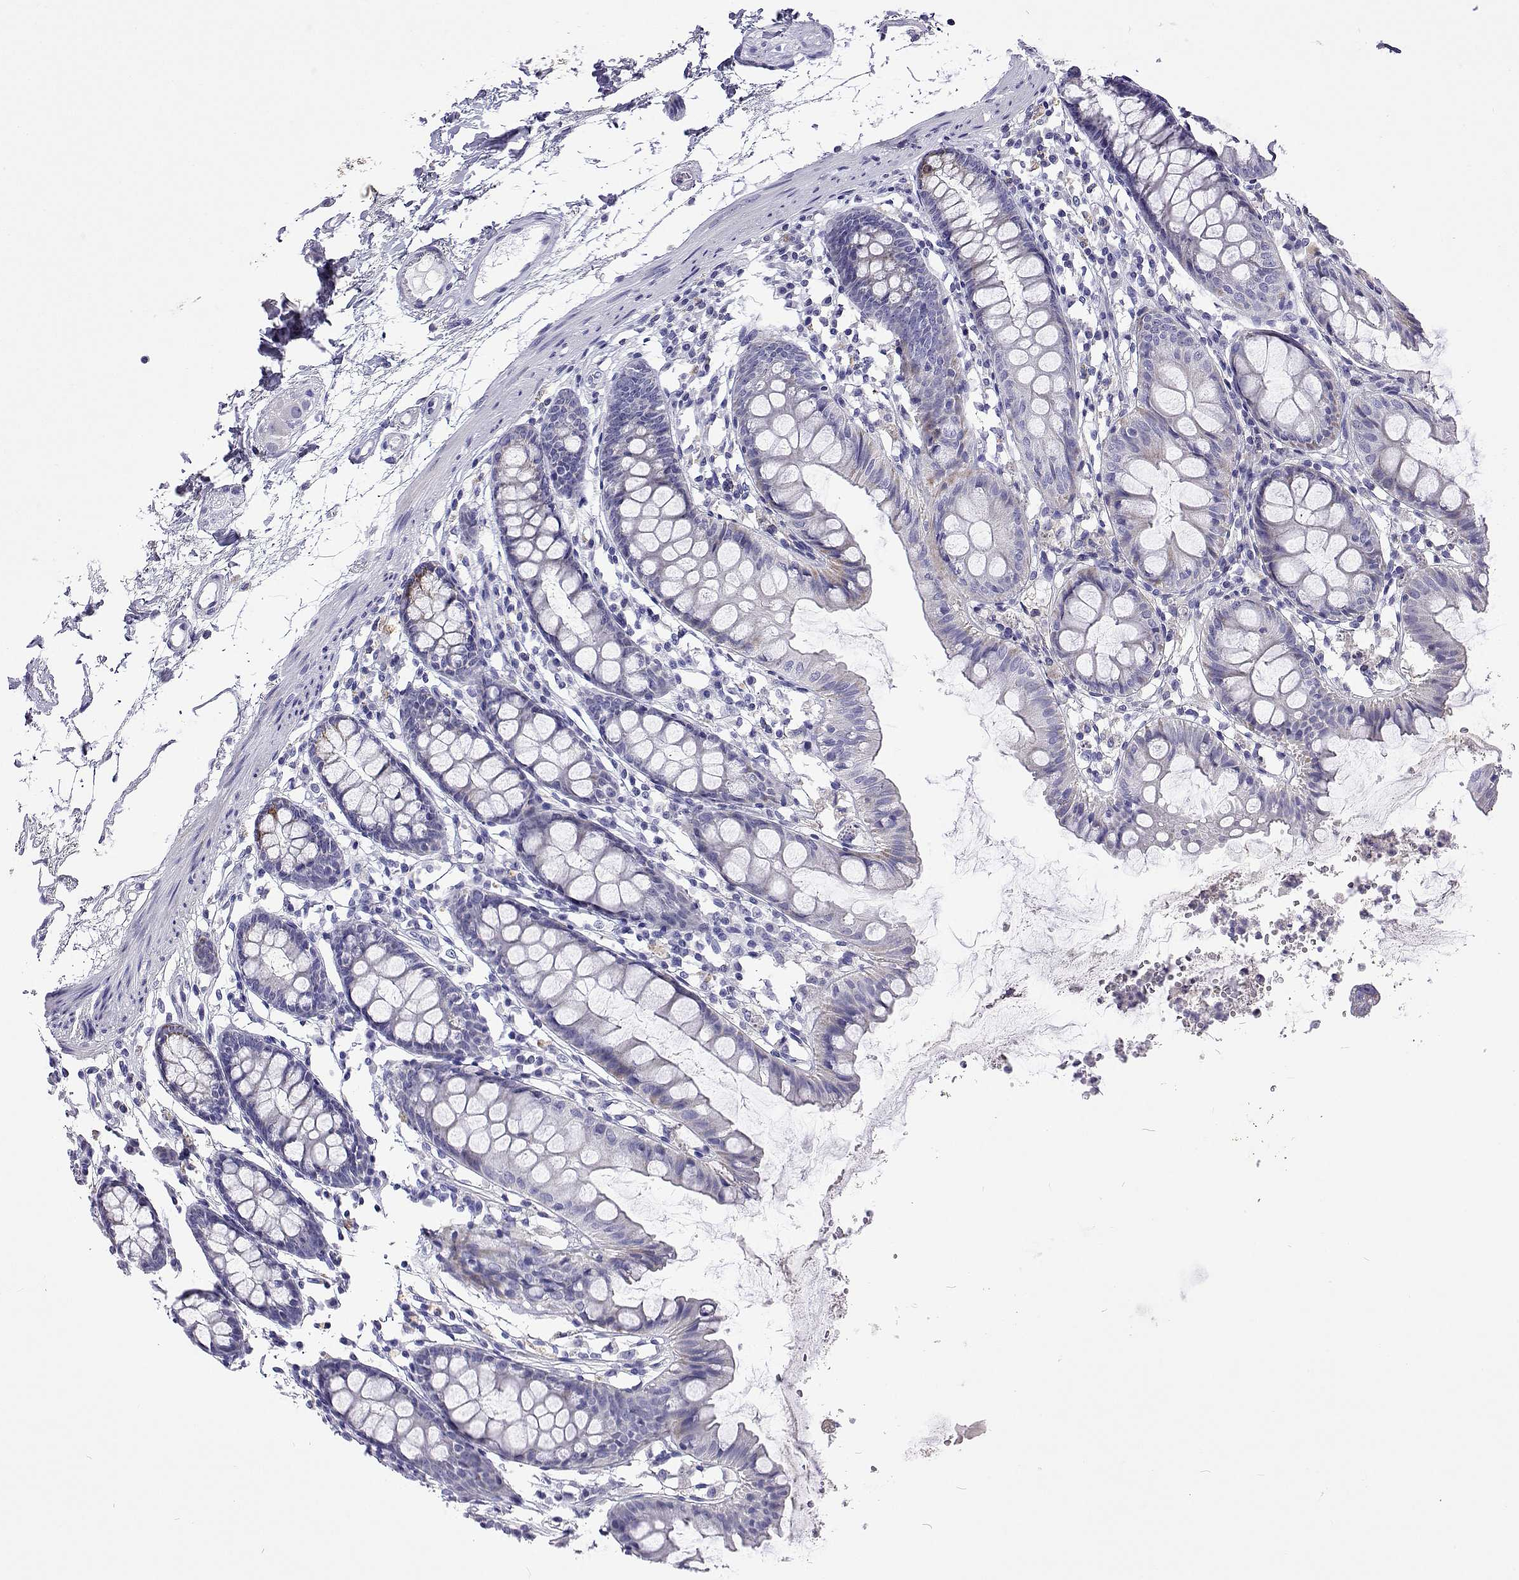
{"staining": {"intensity": "negative", "quantity": "none", "location": "none"}, "tissue": "colon", "cell_type": "Endothelial cells", "image_type": "normal", "snomed": [{"axis": "morphology", "description": "Normal tissue, NOS"}, {"axis": "topography", "description": "Colon"}], "caption": "Endothelial cells show no significant protein positivity in unremarkable colon. Nuclei are stained in blue.", "gene": "UMODL1", "patient": {"sex": "female", "age": 84}}